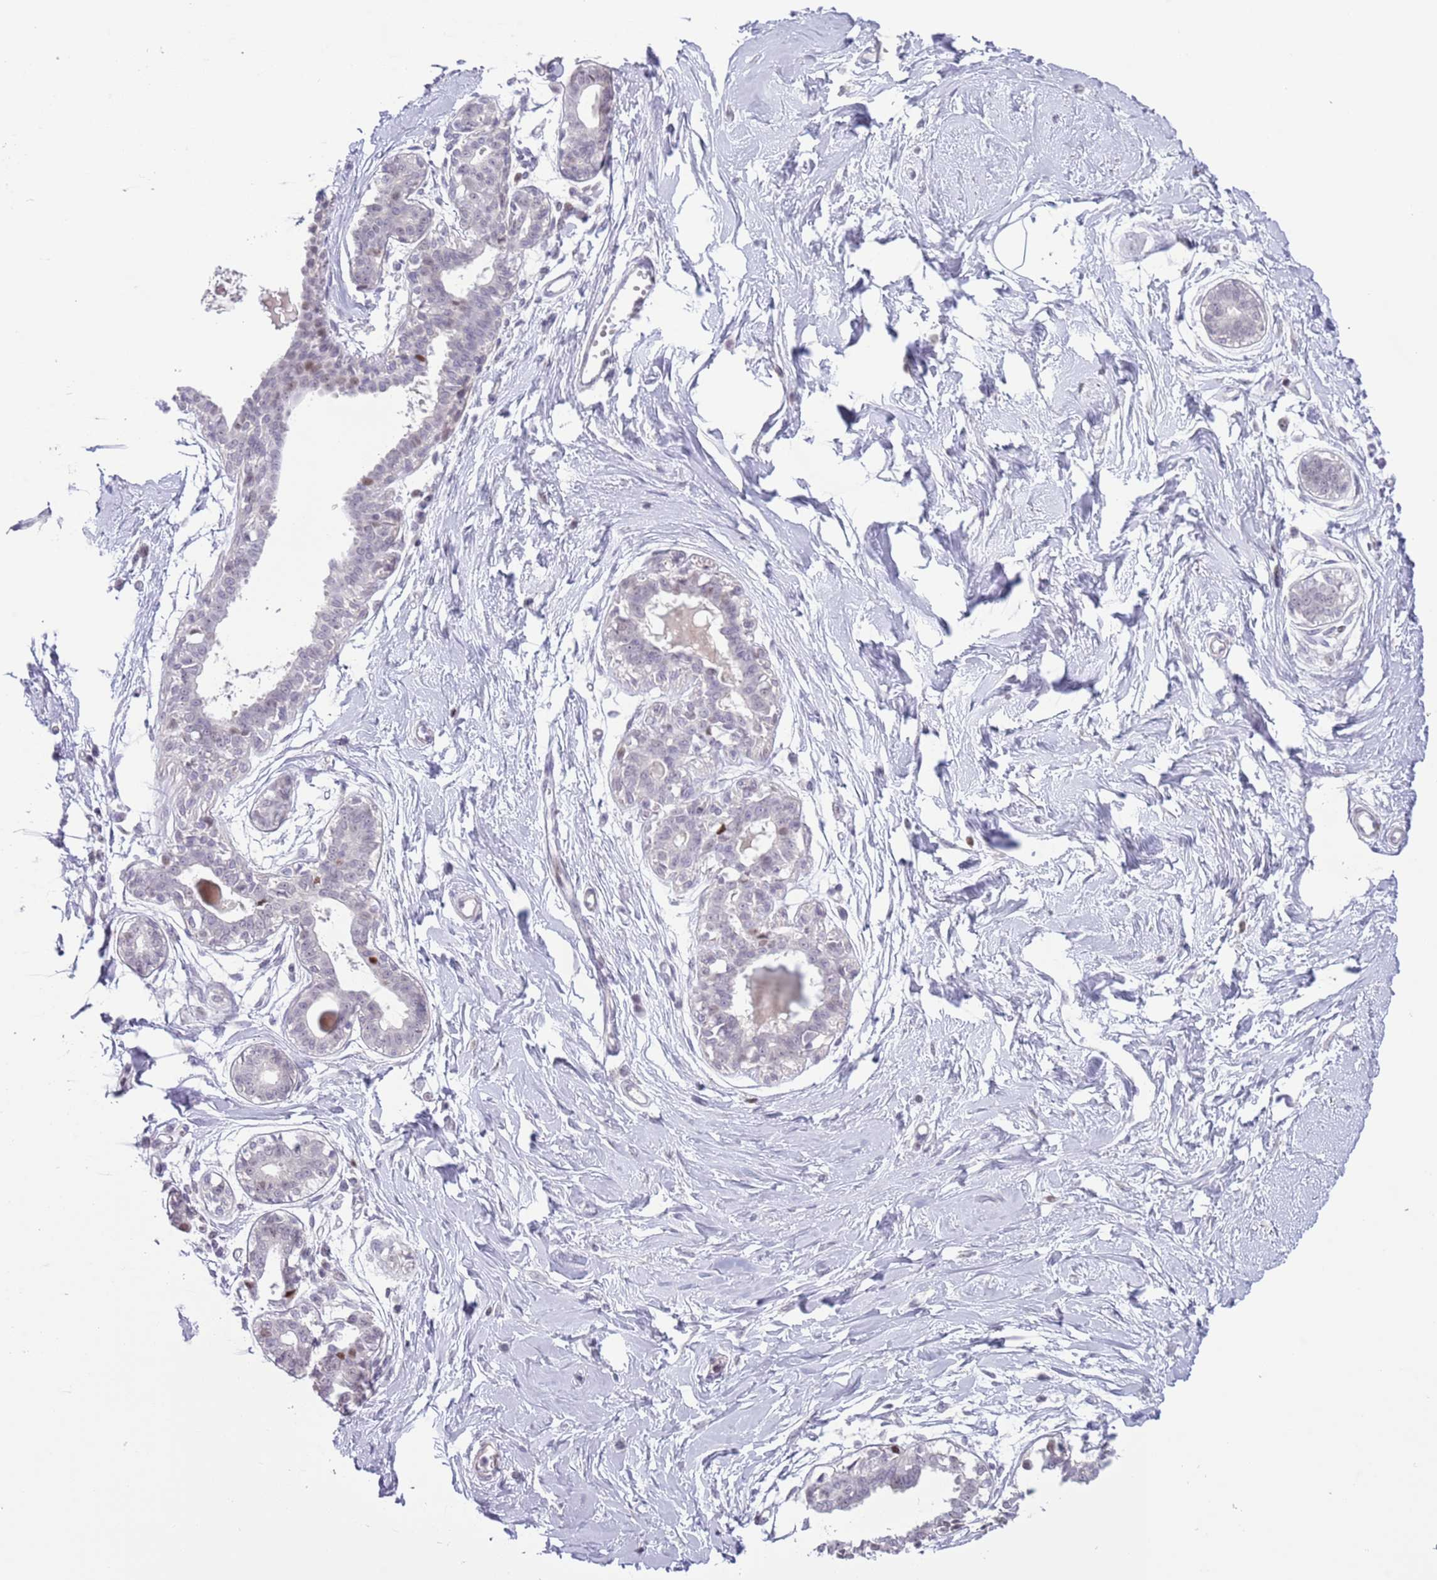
{"staining": {"intensity": "negative", "quantity": "none", "location": "none"}, "tissue": "breast", "cell_type": "Adipocytes", "image_type": "normal", "snomed": [{"axis": "morphology", "description": "Normal tissue, NOS"}, {"axis": "topography", "description": "Breast"}], "caption": "DAB immunohistochemical staining of benign human breast shows no significant staining in adipocytes.", "gene": "MFSD10", "patient": {"sex": "female", "age": 45}}